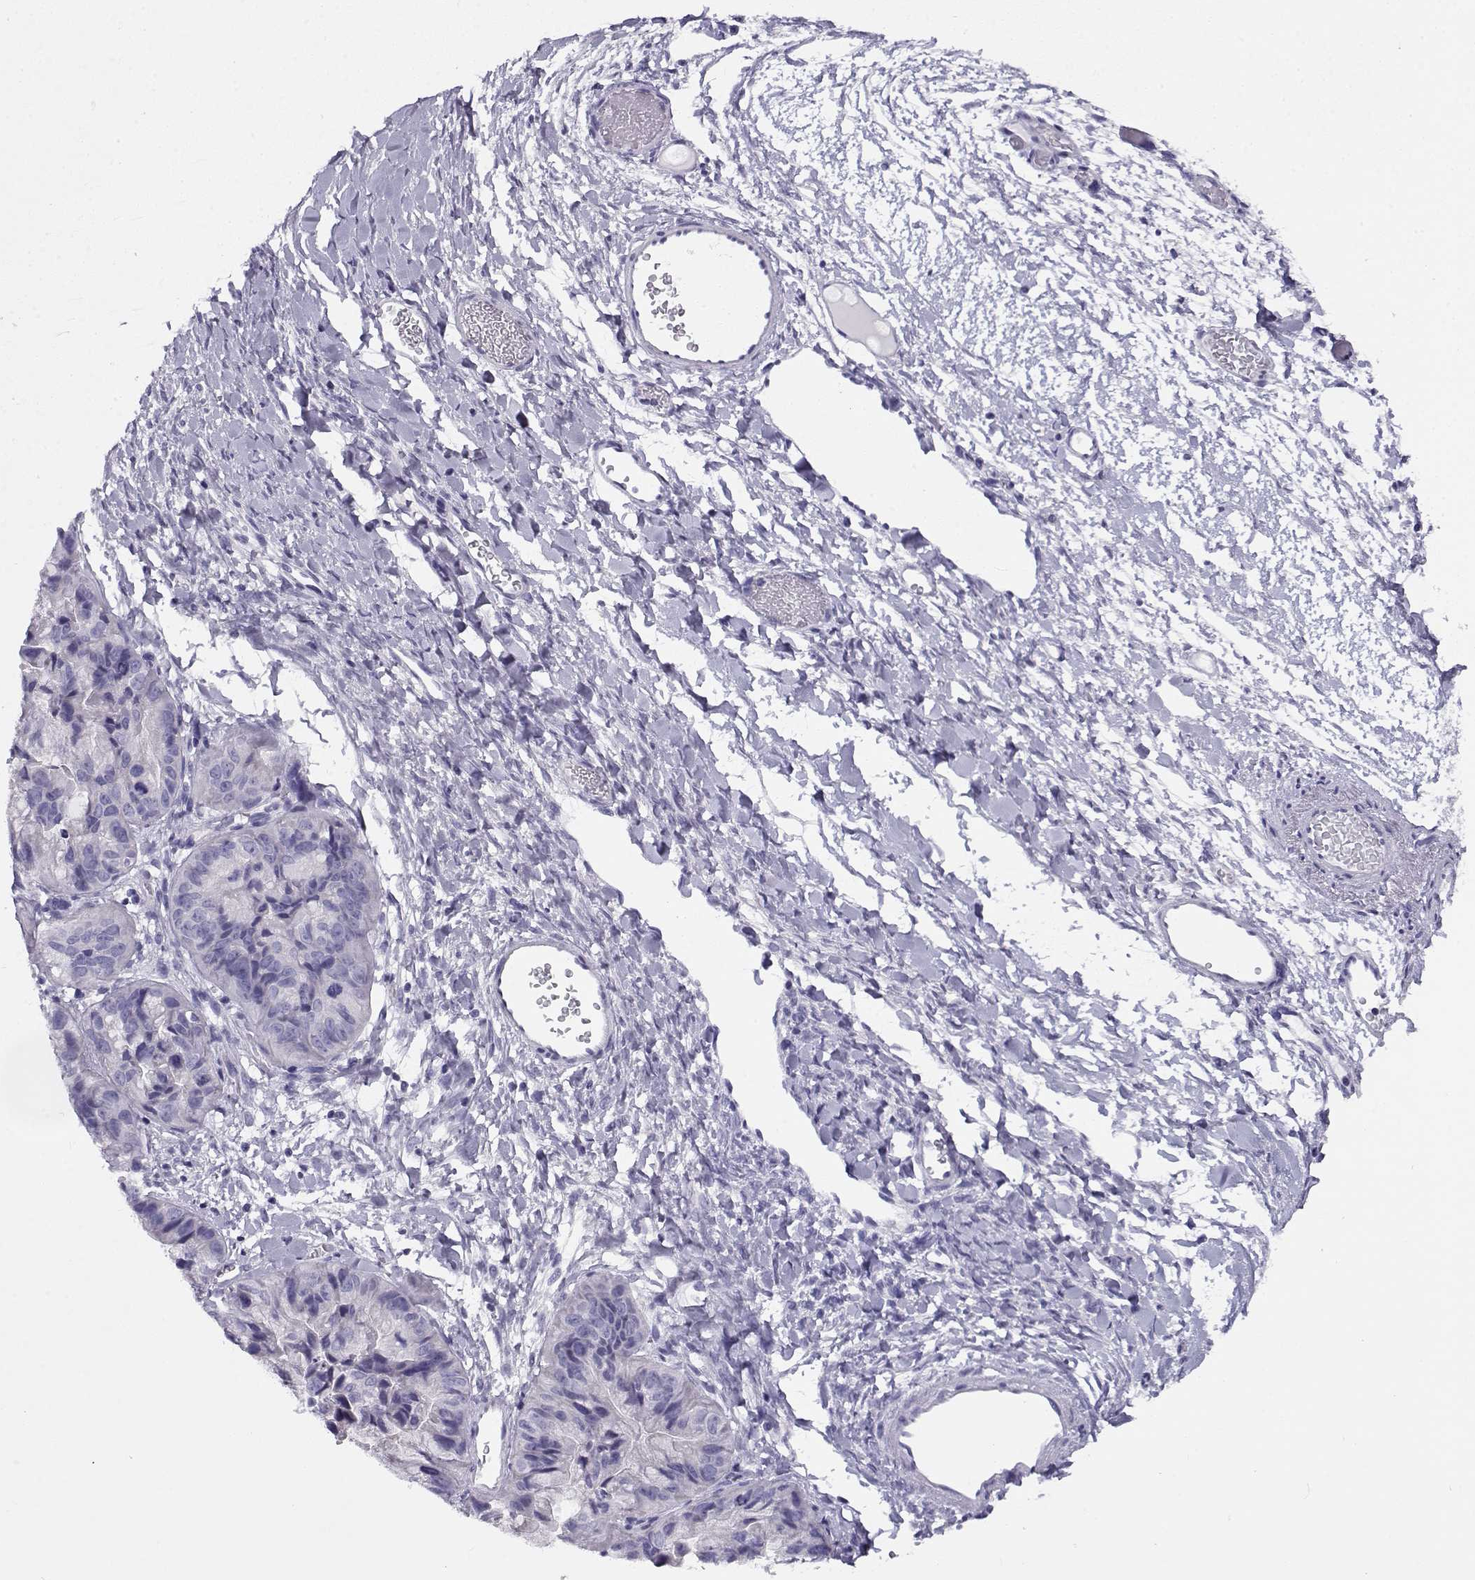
{"staining": {"intensity": "negative", "quantity": "none", "location": "none"}, "tissue": "ovarian cancer", "cell_type": "Tumor cells", "image_type": "cancer", "snomed": [{"axis": "morphology", "description": "Cystadenocarcinoma, mucinous, NOS"}, {"axis": "topography", "description": "Ovary"}], "caption": "IHC image of neoplastic tissue: ovarian mucinous cystadenocarcinoma stained with DAB (3,3'-diaminobenzidine) displays no significant protein positivity in tumor cells.", "gene": "FAM166A", "patient": {"sex": "female", "age": 76}}